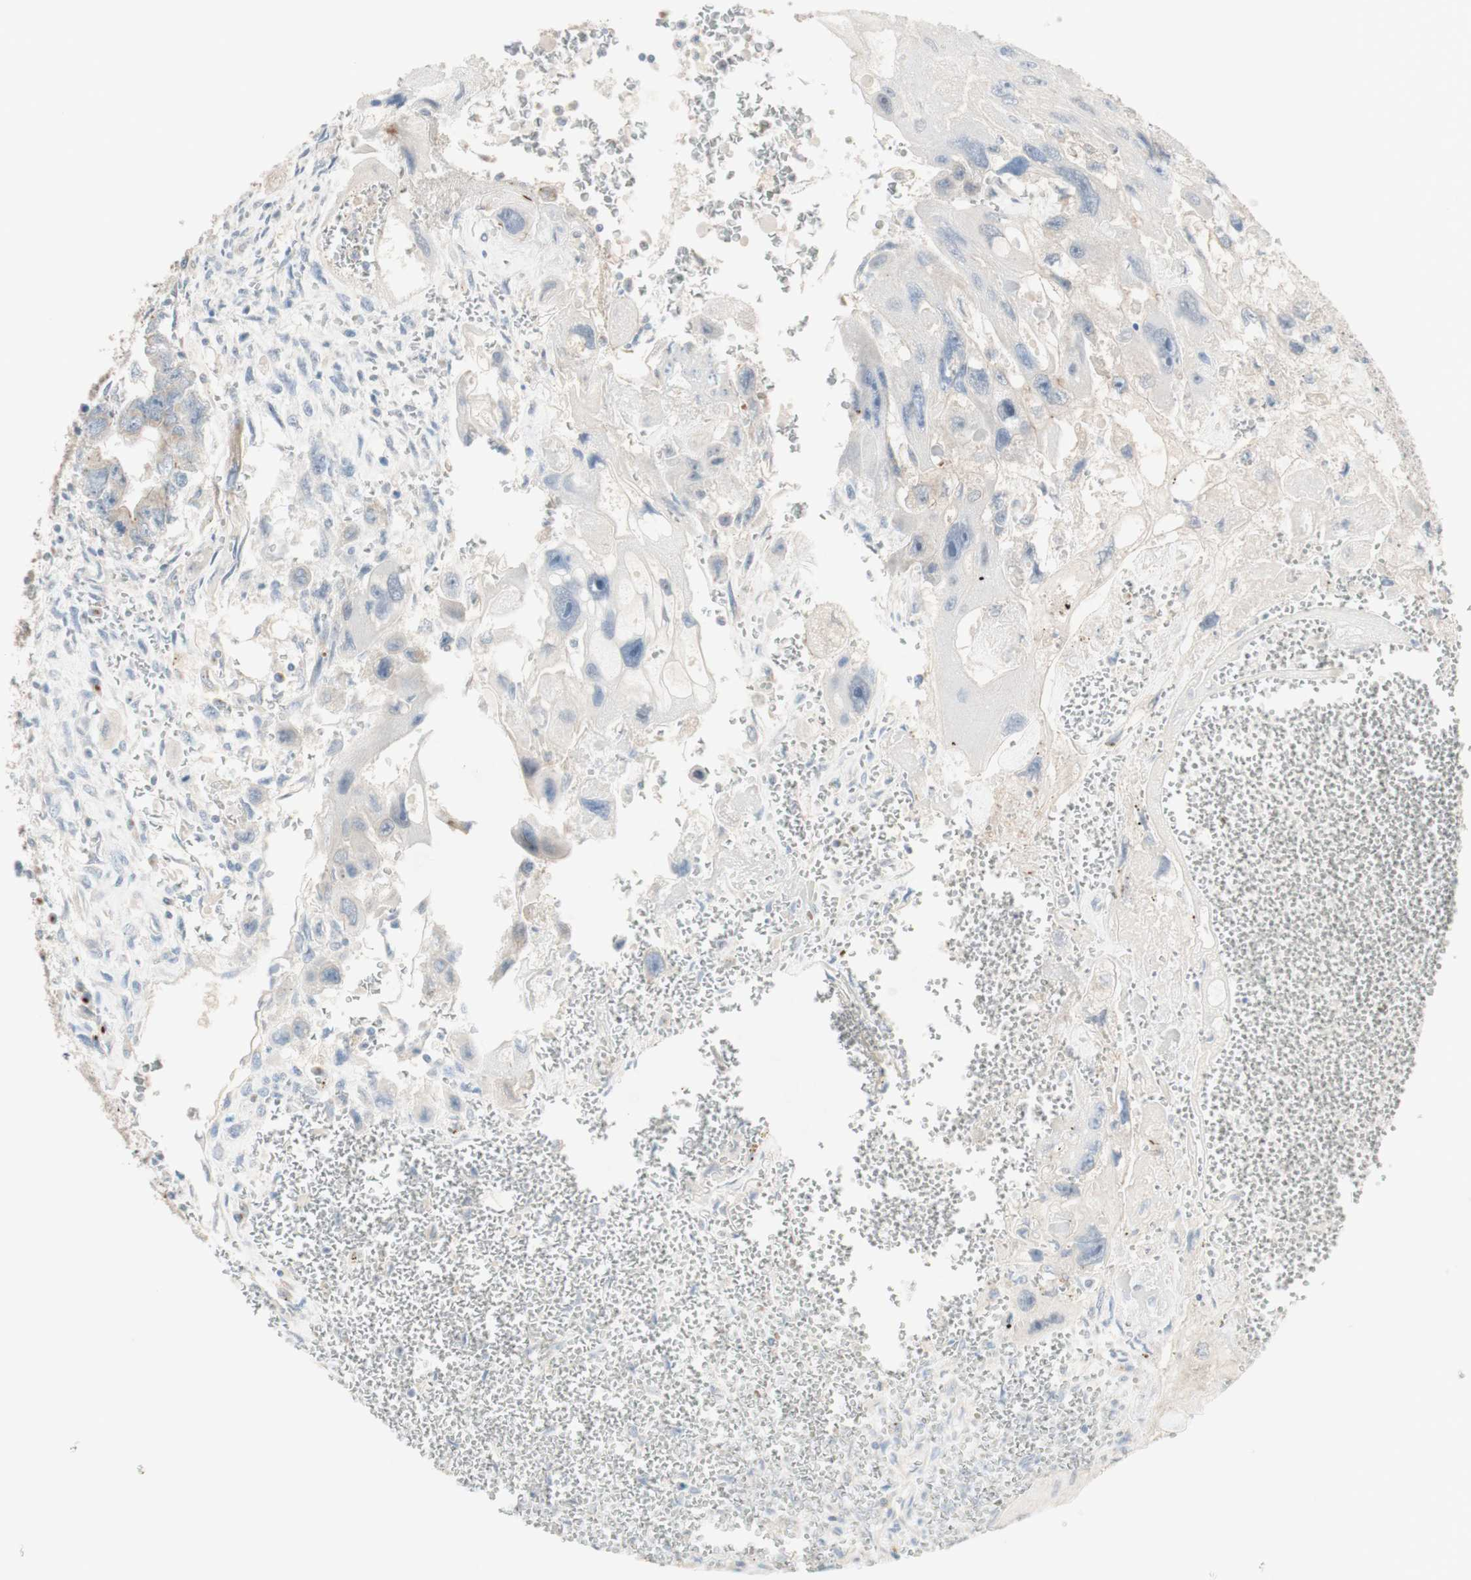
{"staining": {"intensity": "moderate", "quantity": "<25%", "location": "cytoplasmic/membranous"}, "tissue": "testis cancer", "cell_type": "Tumor cells", "image_type": "cancer", "snomed": [{"axis": "morphology", "description": "Carcinoma, Embryonal, NOS"}, {"axis": "topography", "description": "Testis"}], "caption": "Moderate cytoplasmic/membranous protein staining is appreciated in about <25% of tumor cells in testis cancer (embryonal carcinoma).", "gene": "MANEA", "patient": {"sex": "male", "age": 28}}